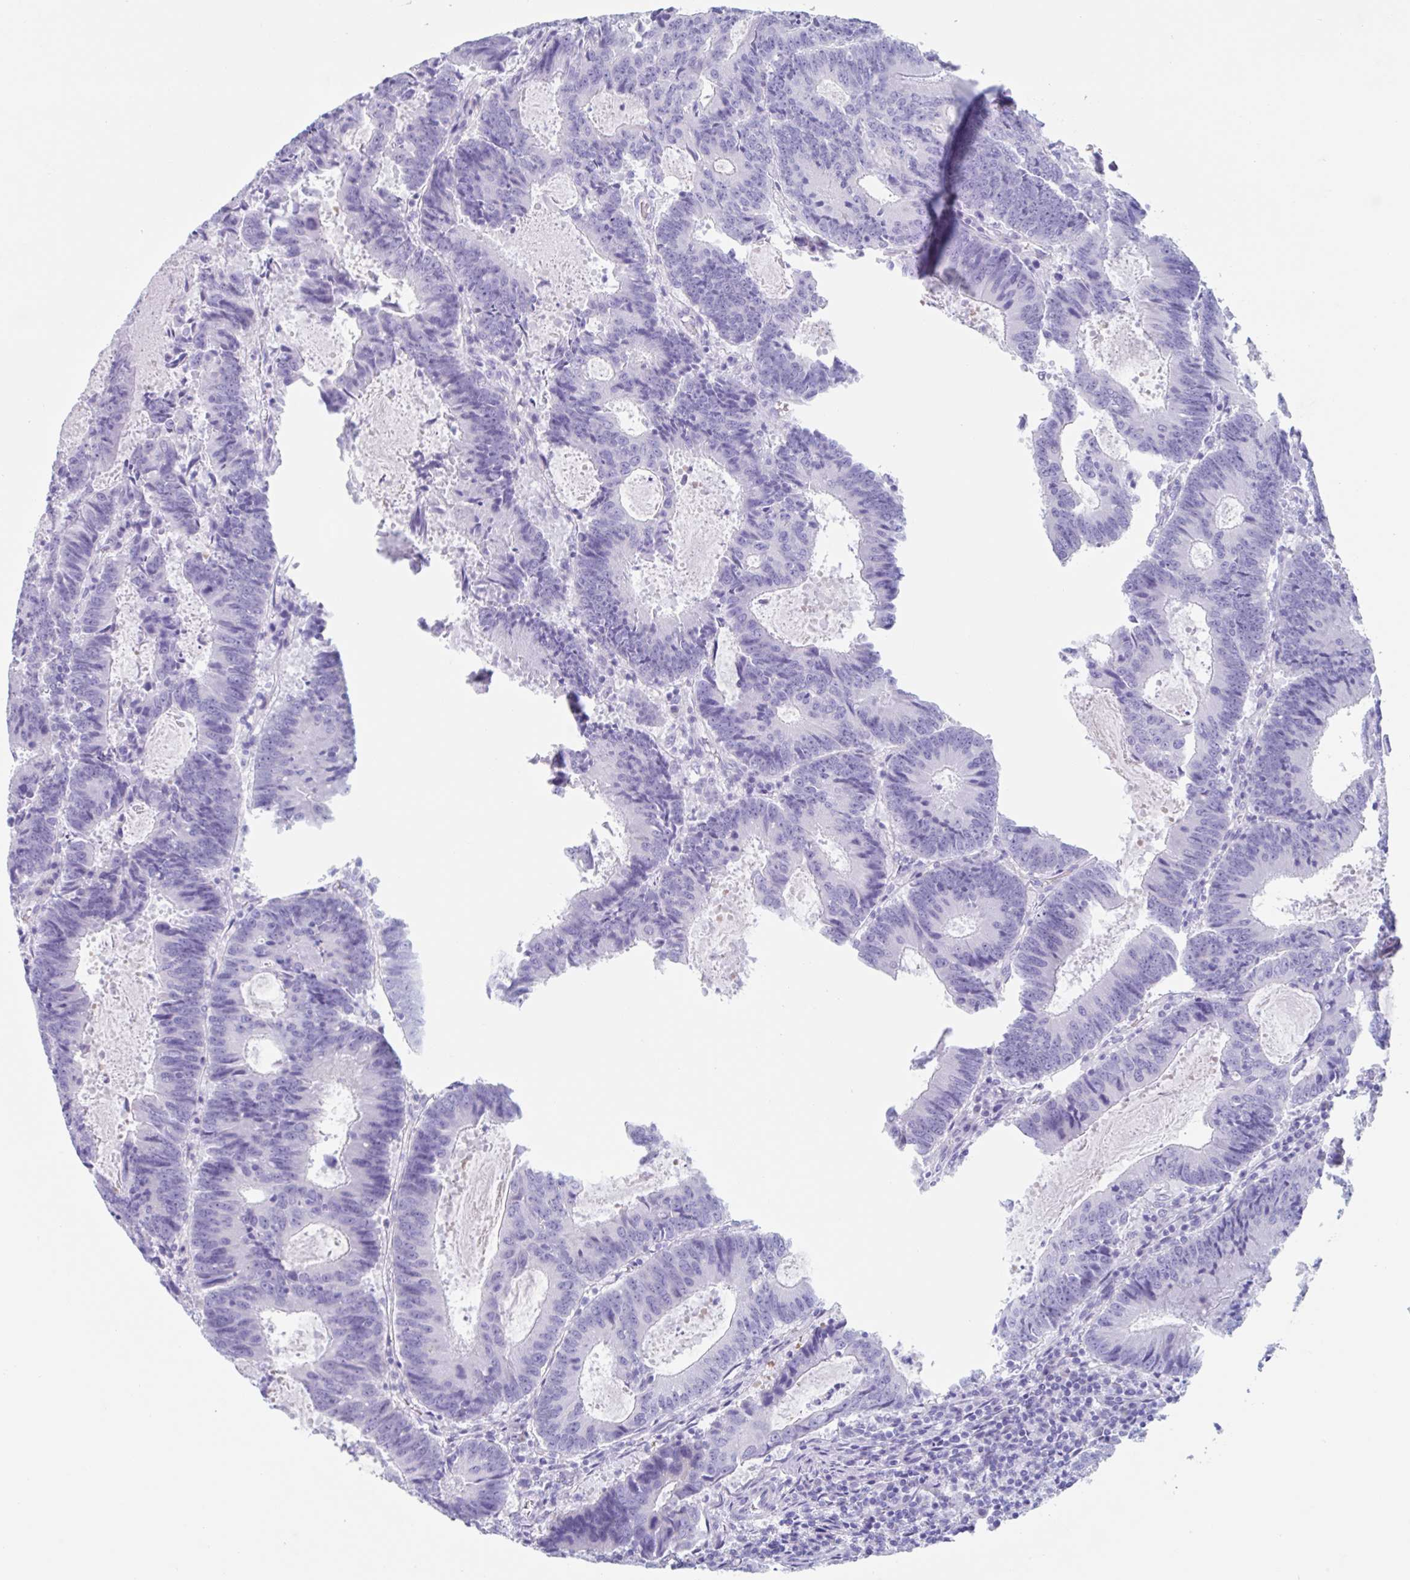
{"staining": {"intensity": "negative", "quantity": "none", "location": "none"}, "tissue": "colorectal cancer", "cell_type": "Tumor cells", "image_type": "cancer", "snomed": [{"axis": "morphology", "description": "Adenocarcinoma, NOS"}, {"axis": "topography", "description": "Colon"}], "caption": "An immunohistochemistry photomicrograph of colorectal cancer is shown. There is no staining in tumor cells of colorectal cancer.", "gene": "CPTP", "patient": {"sex": "male", "age": 67}}